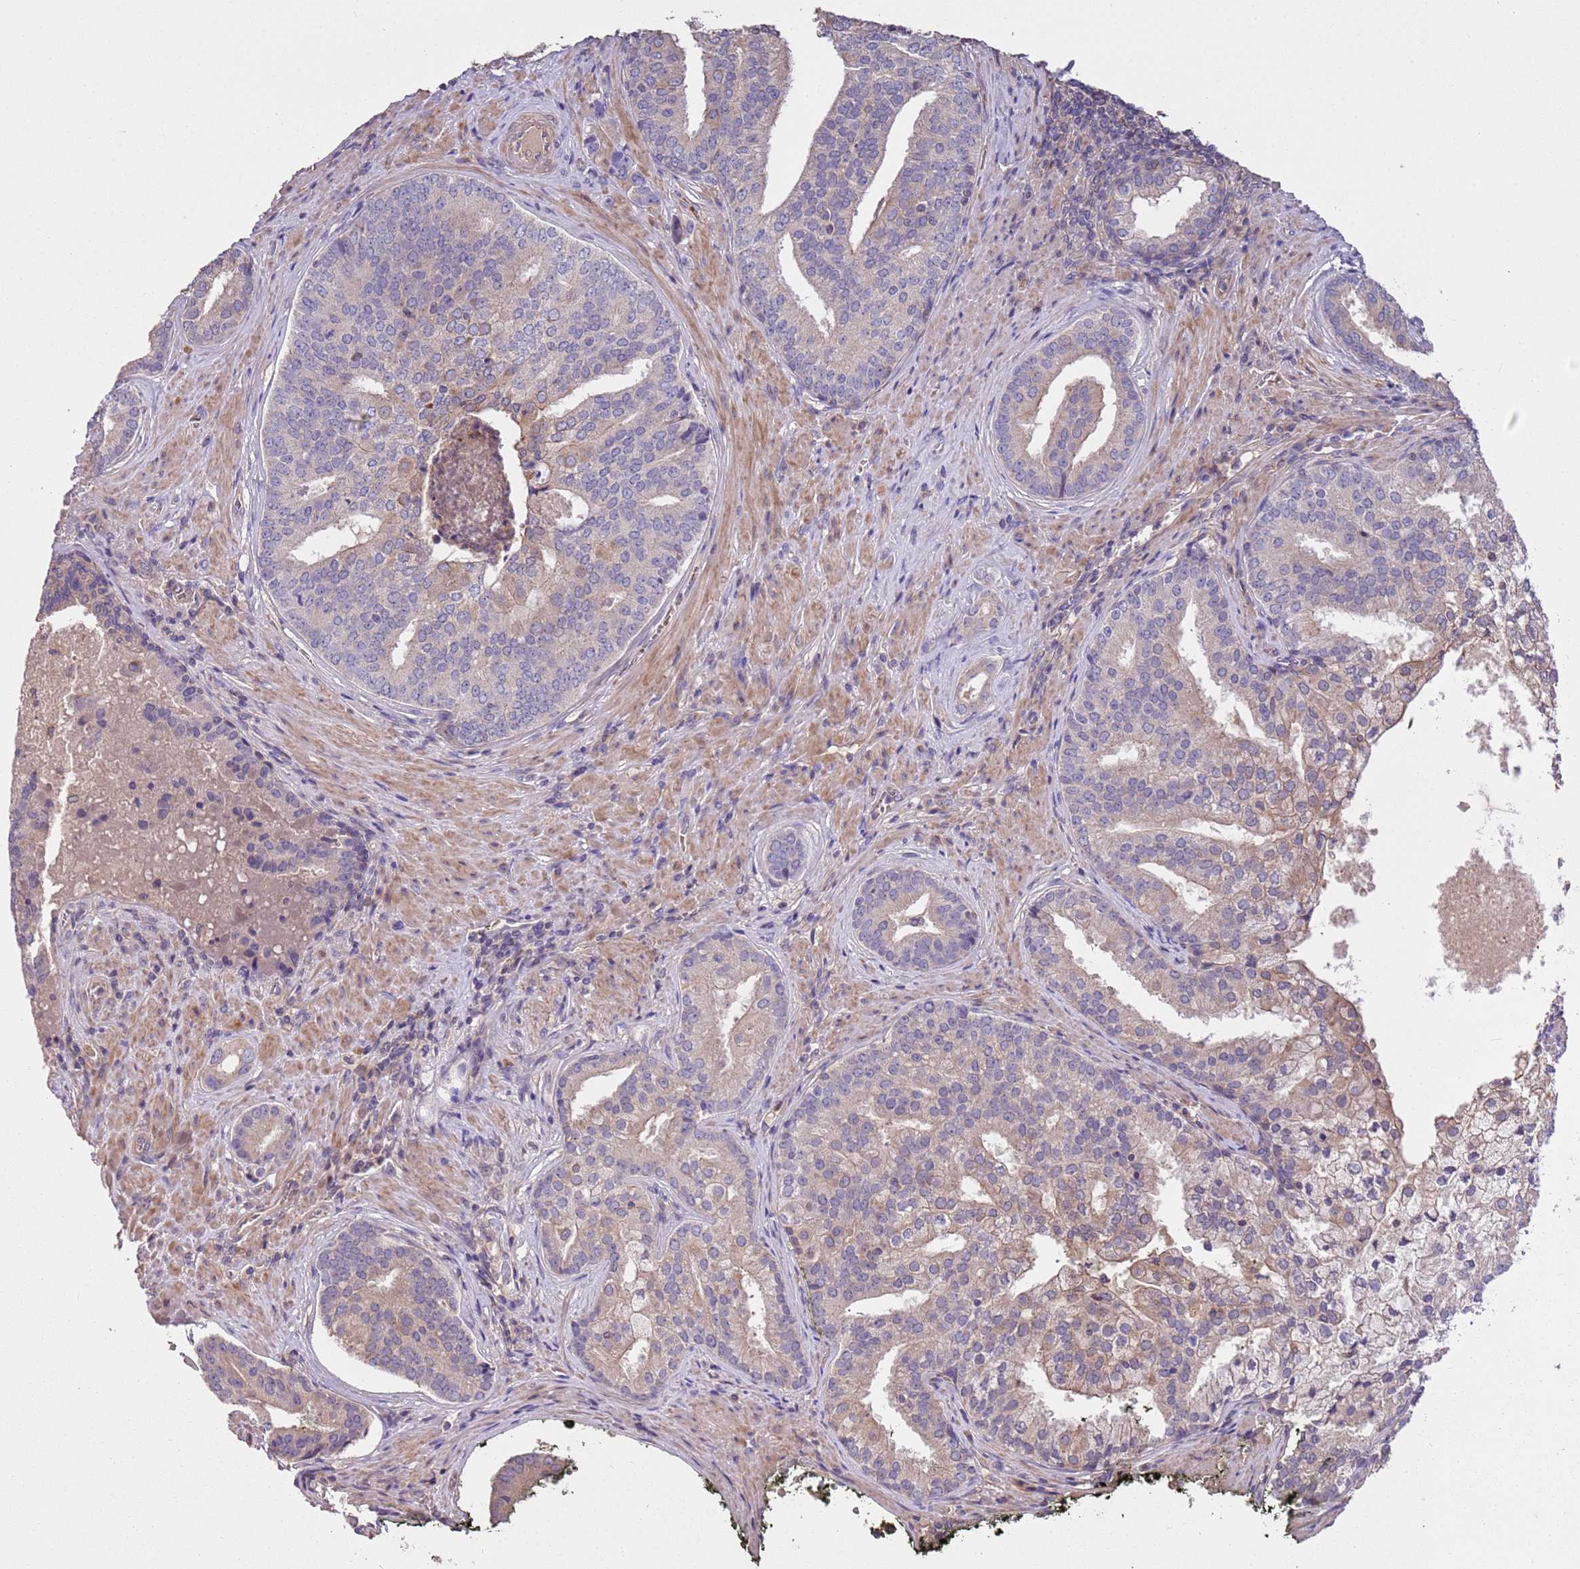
{"staining": {"intensity": "weak", "quantity": ">75%", "location": "cytoplasmic/membranous"}, "tissue": "prostate cancer", "cell_type": "Tumor cells", "image_type": "cancer", "snomed": [{"axis": "morphology", "description": "Adenocarcinoma, High grade"}, {"axis": "topography", "description": "Prostate"}], "caption": "This image exhibits immunohistochemistry (IHC) staining of human prostate cancer, with low weak cytoplasmic/membranous staining in approximately >75% of tumor cells.", "gene": "FAM89B", "patient": {"sex": "male", "age": 55}}